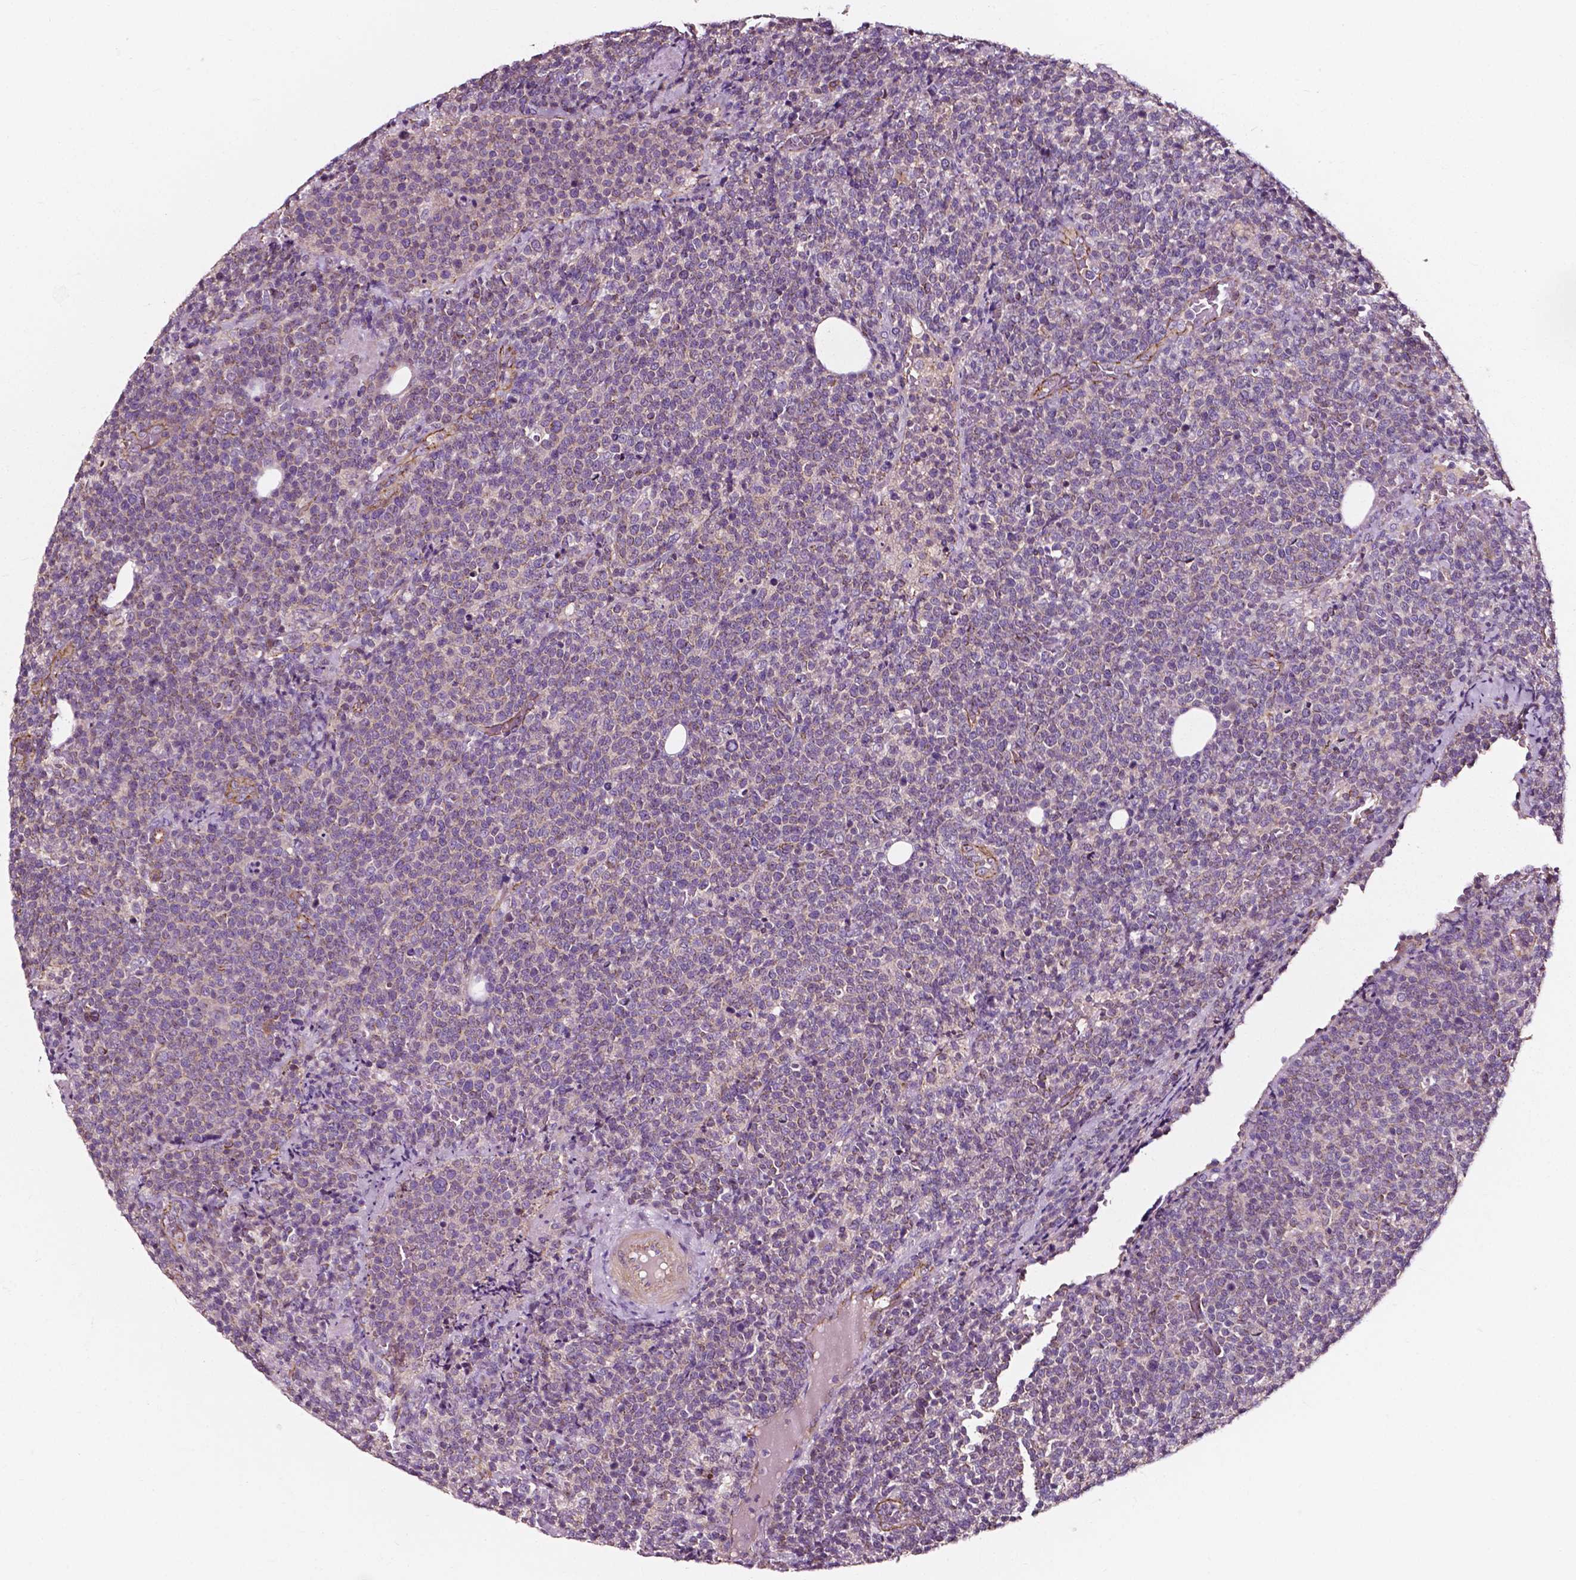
{"staining": {"intensity": "negative", "quantity": "none", "location": "none"}, "tissue": "lymphoma", "cell_type": "Tumor cells", "image_type": "cancer", "snomed": [{"axis": "morphology", "description": "Malignant lymphoma, non-Hodgkin's type, High grade"}, {"axis": "topography", "description": "Lymph node"}], "caption": "Photomicrograph shows no significant protein expression in tumor cells of malignant lymphoma, non-Hodgkin's type (high-grade).", "gene": "ATG16L1", "patient": {"sex": "male", "age": 61}}